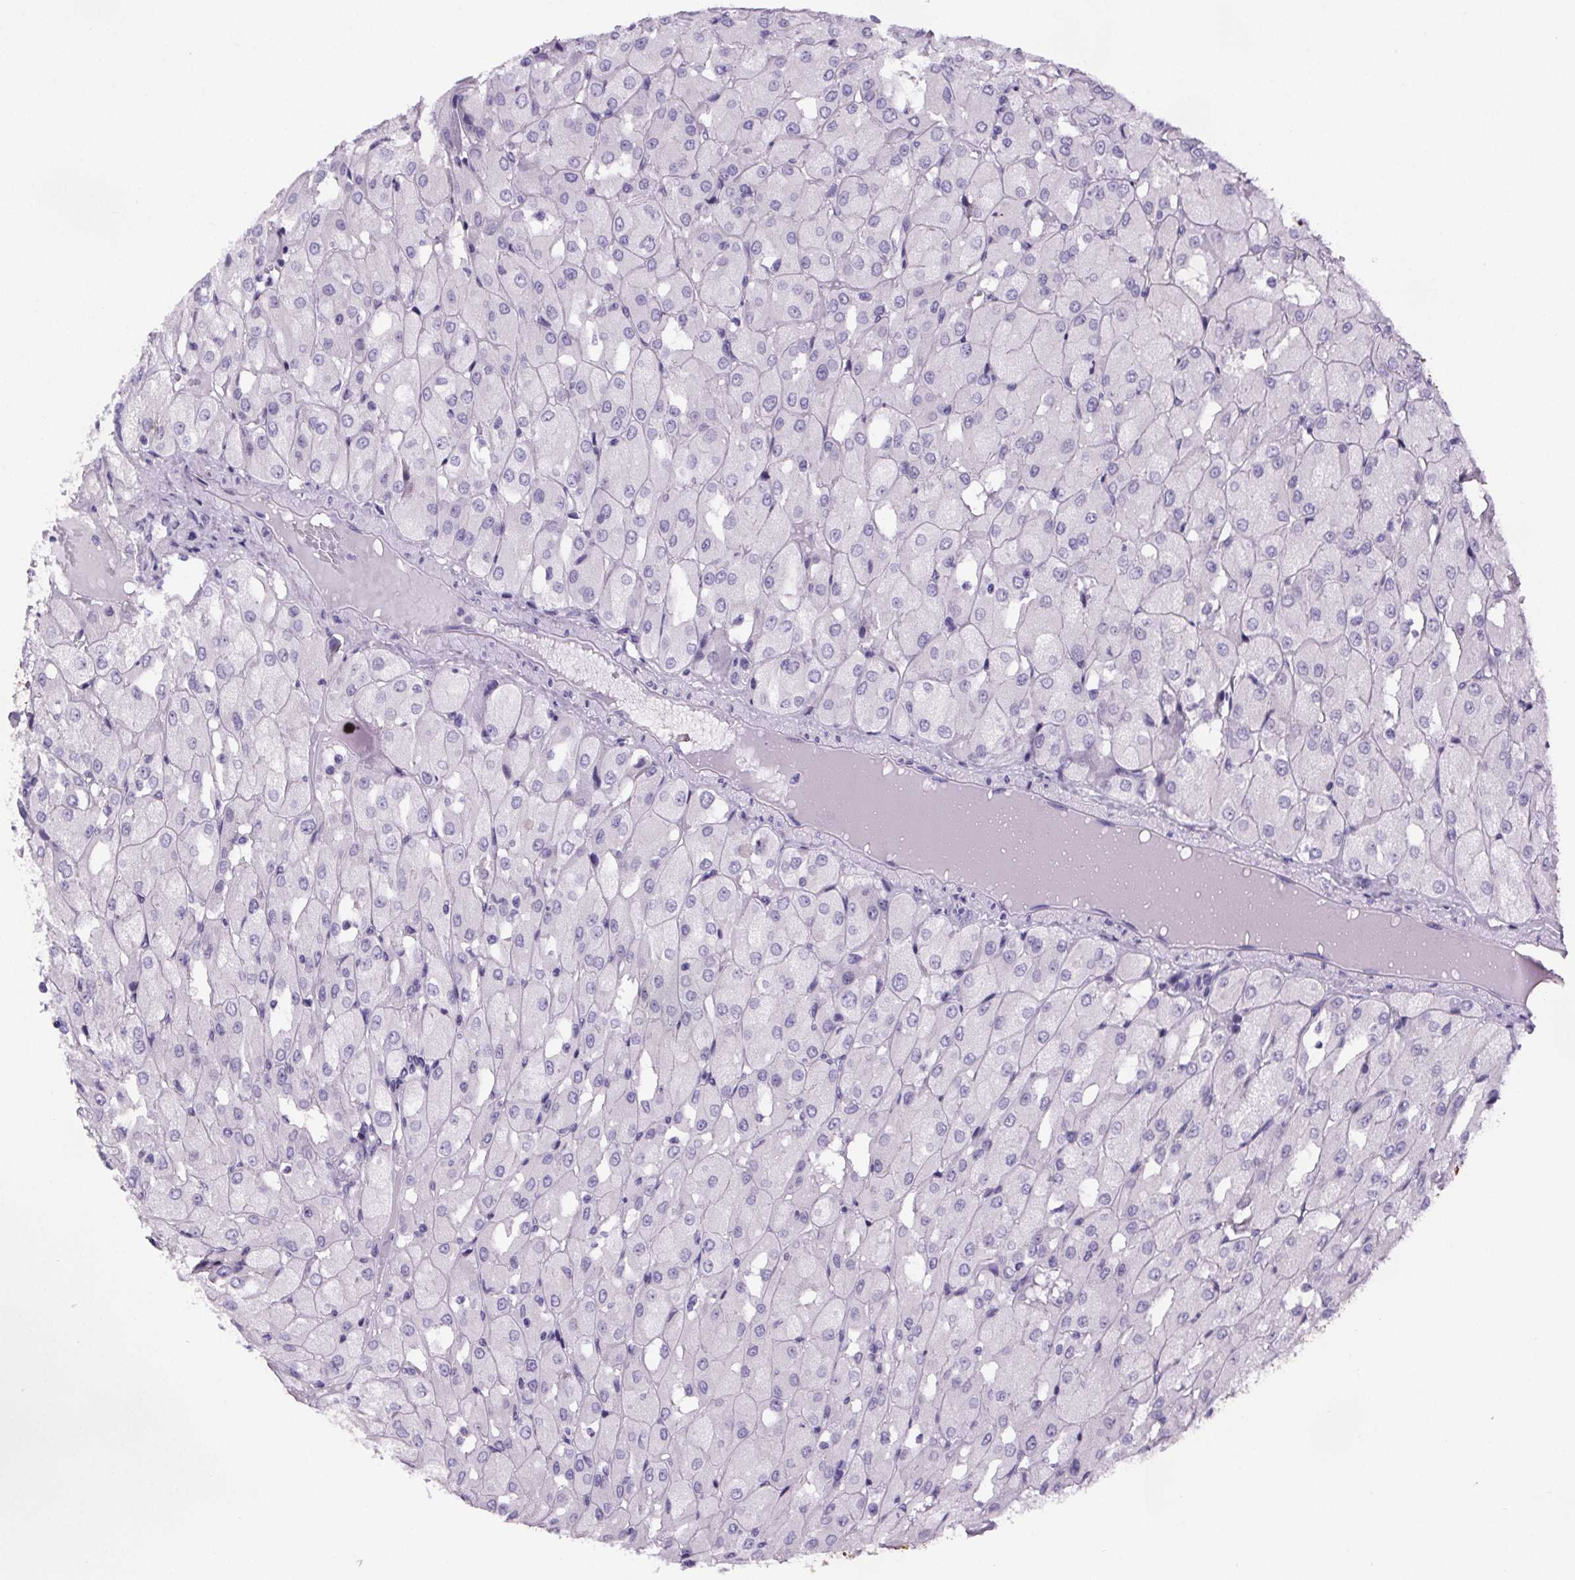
{"staining": {"intensity": "negative", "quantity": "none", "location": "none"}, "tissue": "renal cancer", "cell_type": "Tumor cells", "image_type": "cancer", "snomed": [{"axis": "morphology", "description": "Adenocarcinoma, NOS"}, {"axis": "topography", "description": "Kidney"}], "caption": "Renal cancer was stained to show a protein in brown. There is no significant staining in tumor cells.", "gene": "CUBN", "patient": {"sex": "male", "age": 72}}